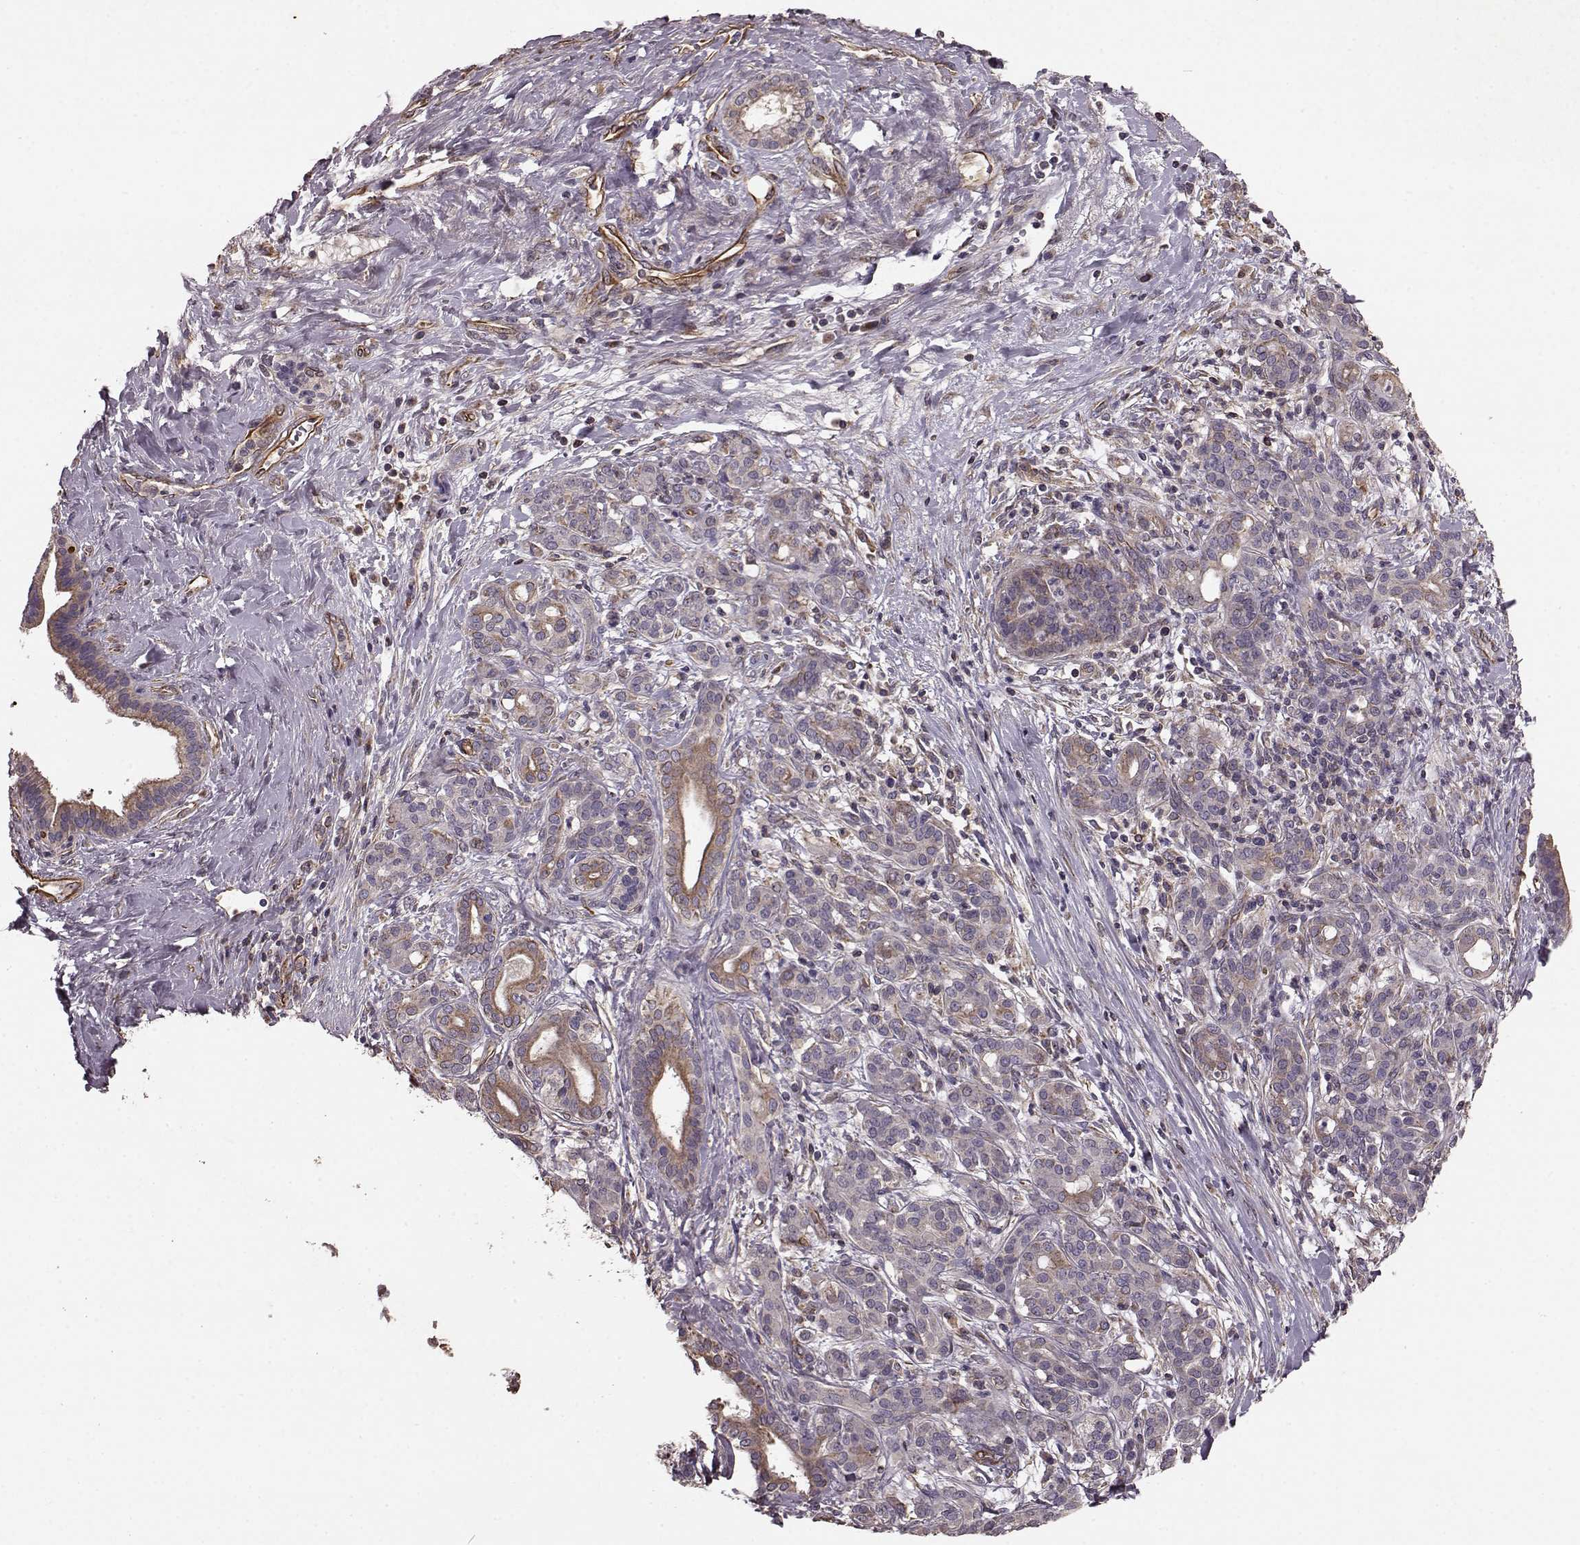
{"staining": {"intensity": "moderate", "quantity": "<25%", "location": "cytoplasmic/membranous"}, "tissue": "pancreatic cancer", "cell_type": "Tumor cells", "image_type": "cancer", "snomed": [{"axis": "morphology", "description": "Adenocarcinoma, NOS"}, {"axis": "topography", "description": "Pancreas"}], "caption": "Brown immunohistochemical staining in human pancreatic adenocarcinoma reveals moderate cytoplasmic/membranous expression in approximately <25% of tumor cells.", "gene": "NTF3", "patient": {"sex": "male", "age": 44}}